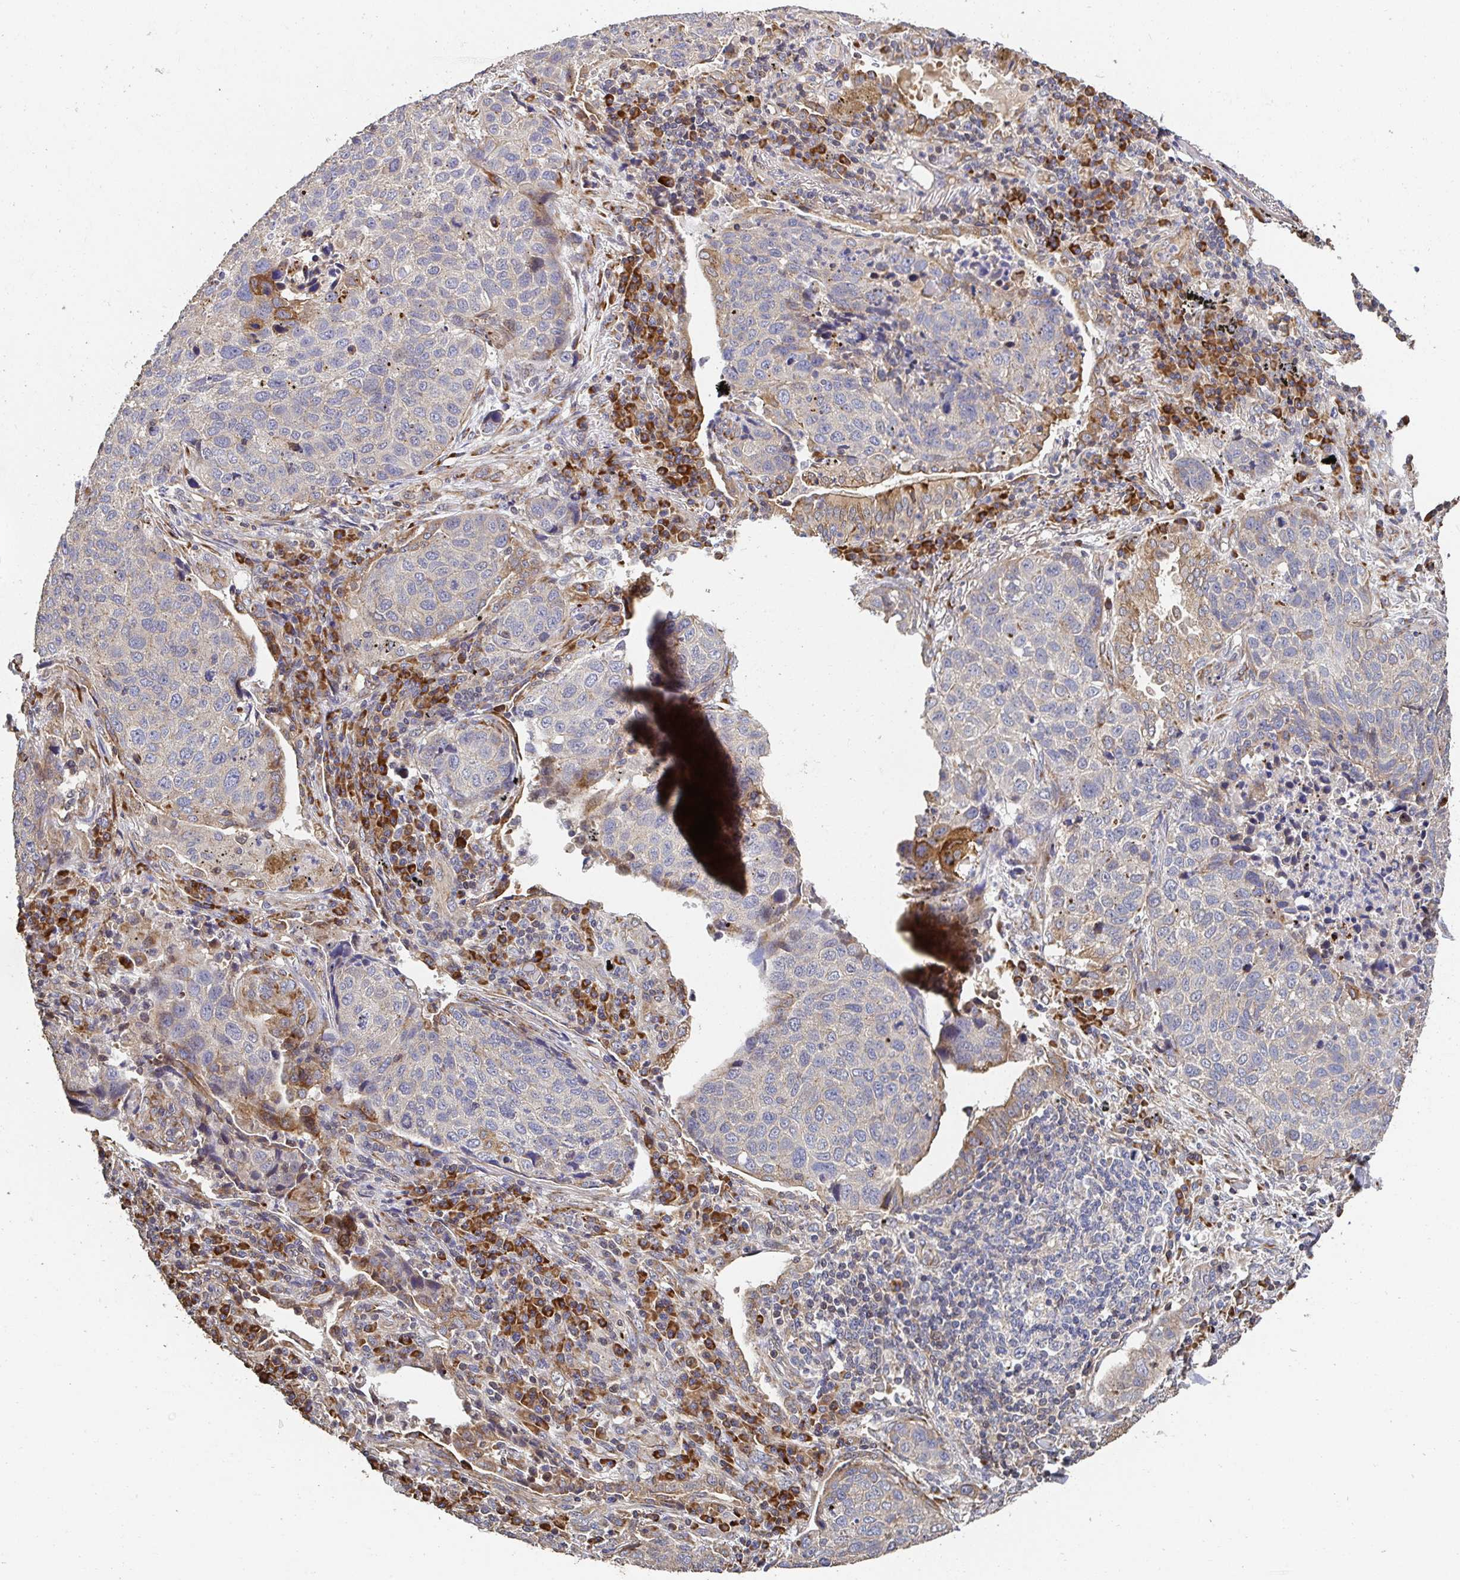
{"staining": {"intensity": "weak", "quantity": "25%-75%", "location": "cytoplasmic/membranous"}, "tissue": "lung cancer", "cell_type": "Tumor cells", "image_type": "cancer", "snomed": [{"axis": "morphology", "description": "Squamous cell carcinoma, NOS"}, {"axis": "topography", "description": "Lymph node"}, {"axis": "topography", "description": "Lung"}], "caption": "Immunohistochemical staining of squamous cell carcinoma (lung) shows low levels of weak cytoplasmic/membranous protein expression in about 25%-75% of tumor cells.", "gene": "APBB1", "patient": {"sex": "male", "age": 61}}